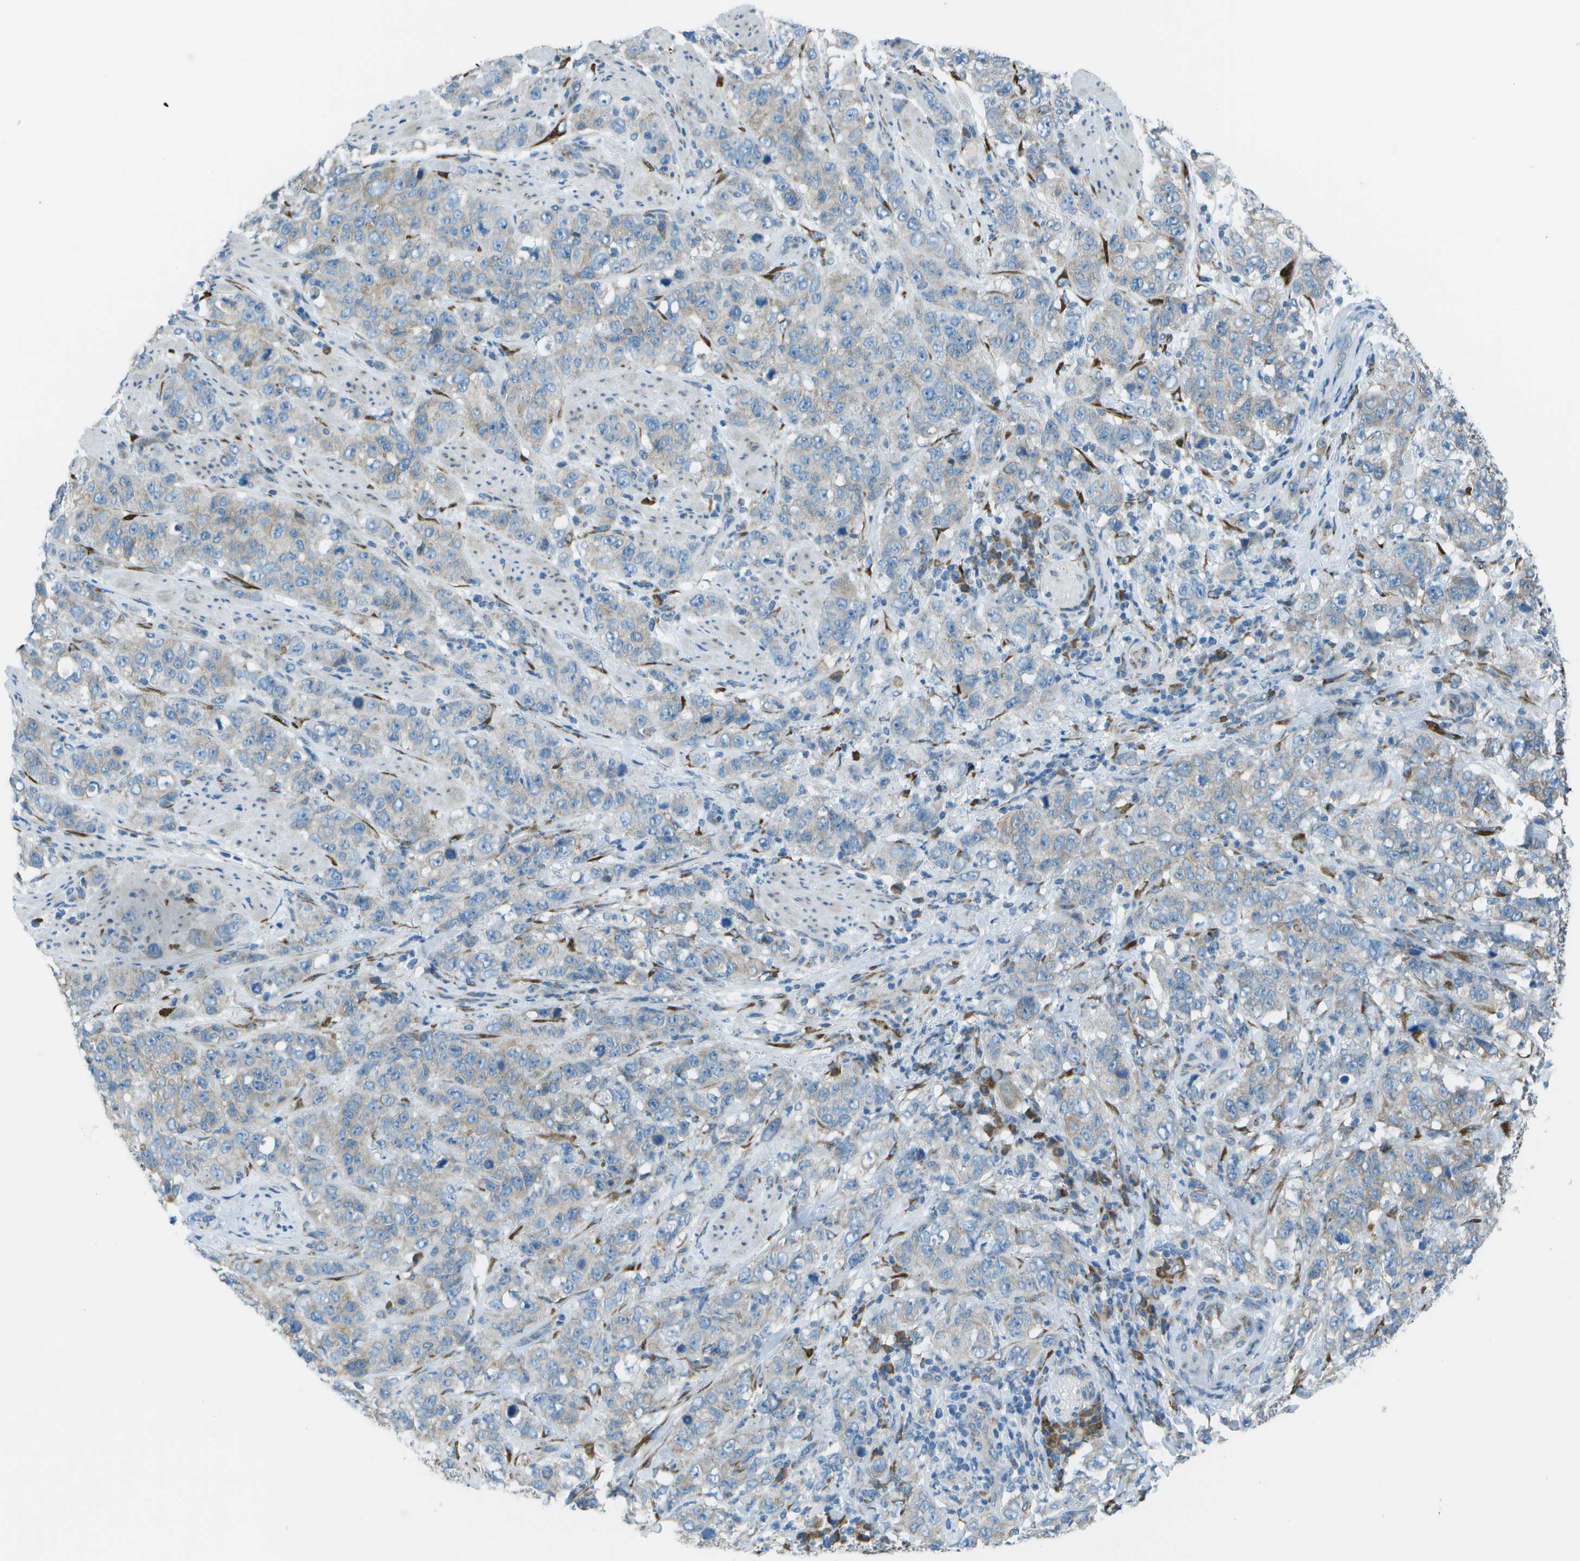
{"staining": {"intensity": "negative", "quantity": "none", "location": "none"}, "tissue": "stomach cancer", "cell_type": "Tumor cells", "image_type": "cancer", "snomed": [{"axis": "morphology", "description": "Adenocarcinoma, NOS"}, {"axis": "topography", "description": "Stomach"}], "caption": "Adenocarcinoma (stomach) stained for a protein using immunohistochemistry (IHC) exhibits no expression tumor cells.", "gene": "KCTD3", "patient": {"sex": "male", "age": 48}}